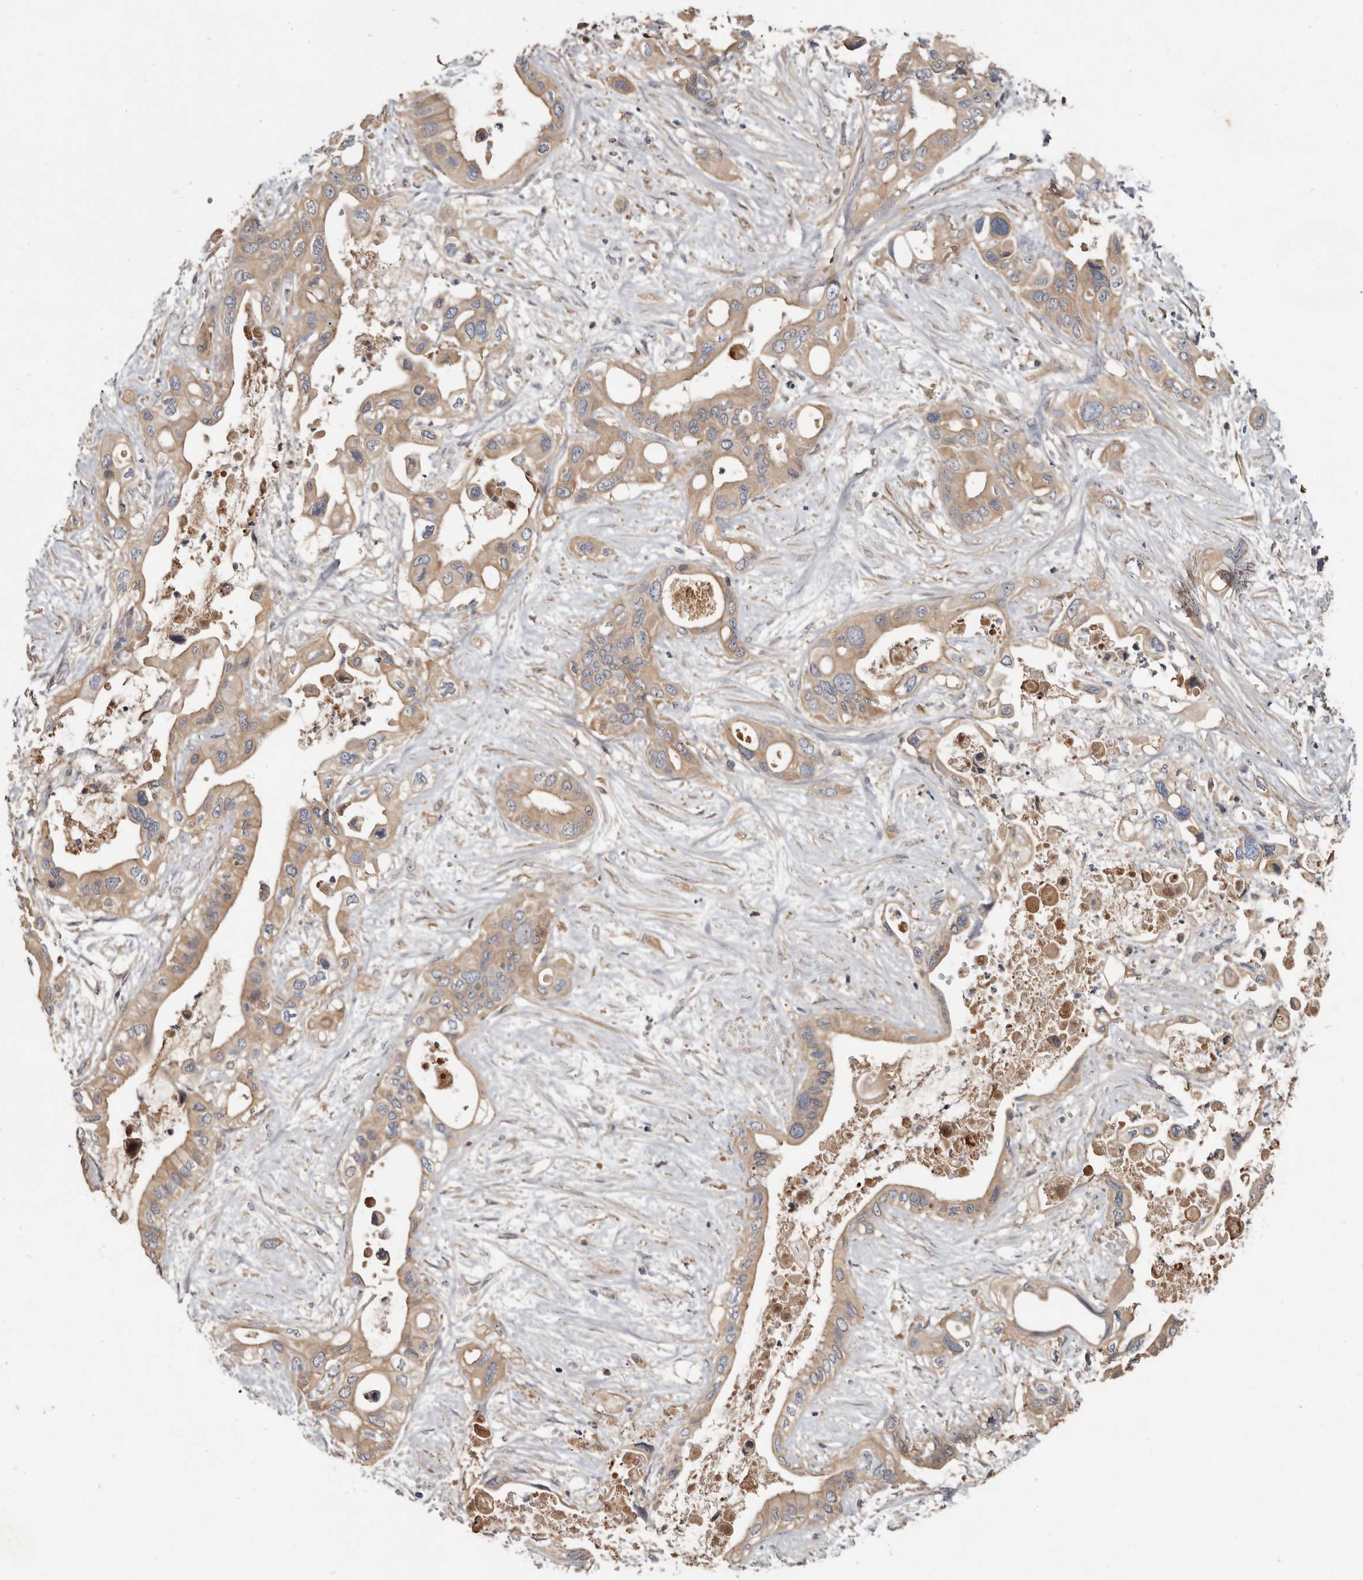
{"staining": {"intensity": "weak", "quantity": ">75%", "location": "cytoplasmic/membranous"}, "tissue": "pancreatic cancer", "cell_type": "Tumor cells", "image_type": "cancer", "snomed": [{"axis": "morphology", "description": "Adenocarcinoma, NOS"}, {"axis": "topography", "description": "Pancreas"}], "caption": "A photomicrograph of pancreatic adenocarcinoma stained for a protein reveals weak cytoplasmic/membranous brown staining in tumor cells. (DAB (3,3'-diaminobenzidine) IHC with brightfield microscopy, high magnification).", "gene": "TTC39A", "patient": {"sex": "male", "age": 66}}